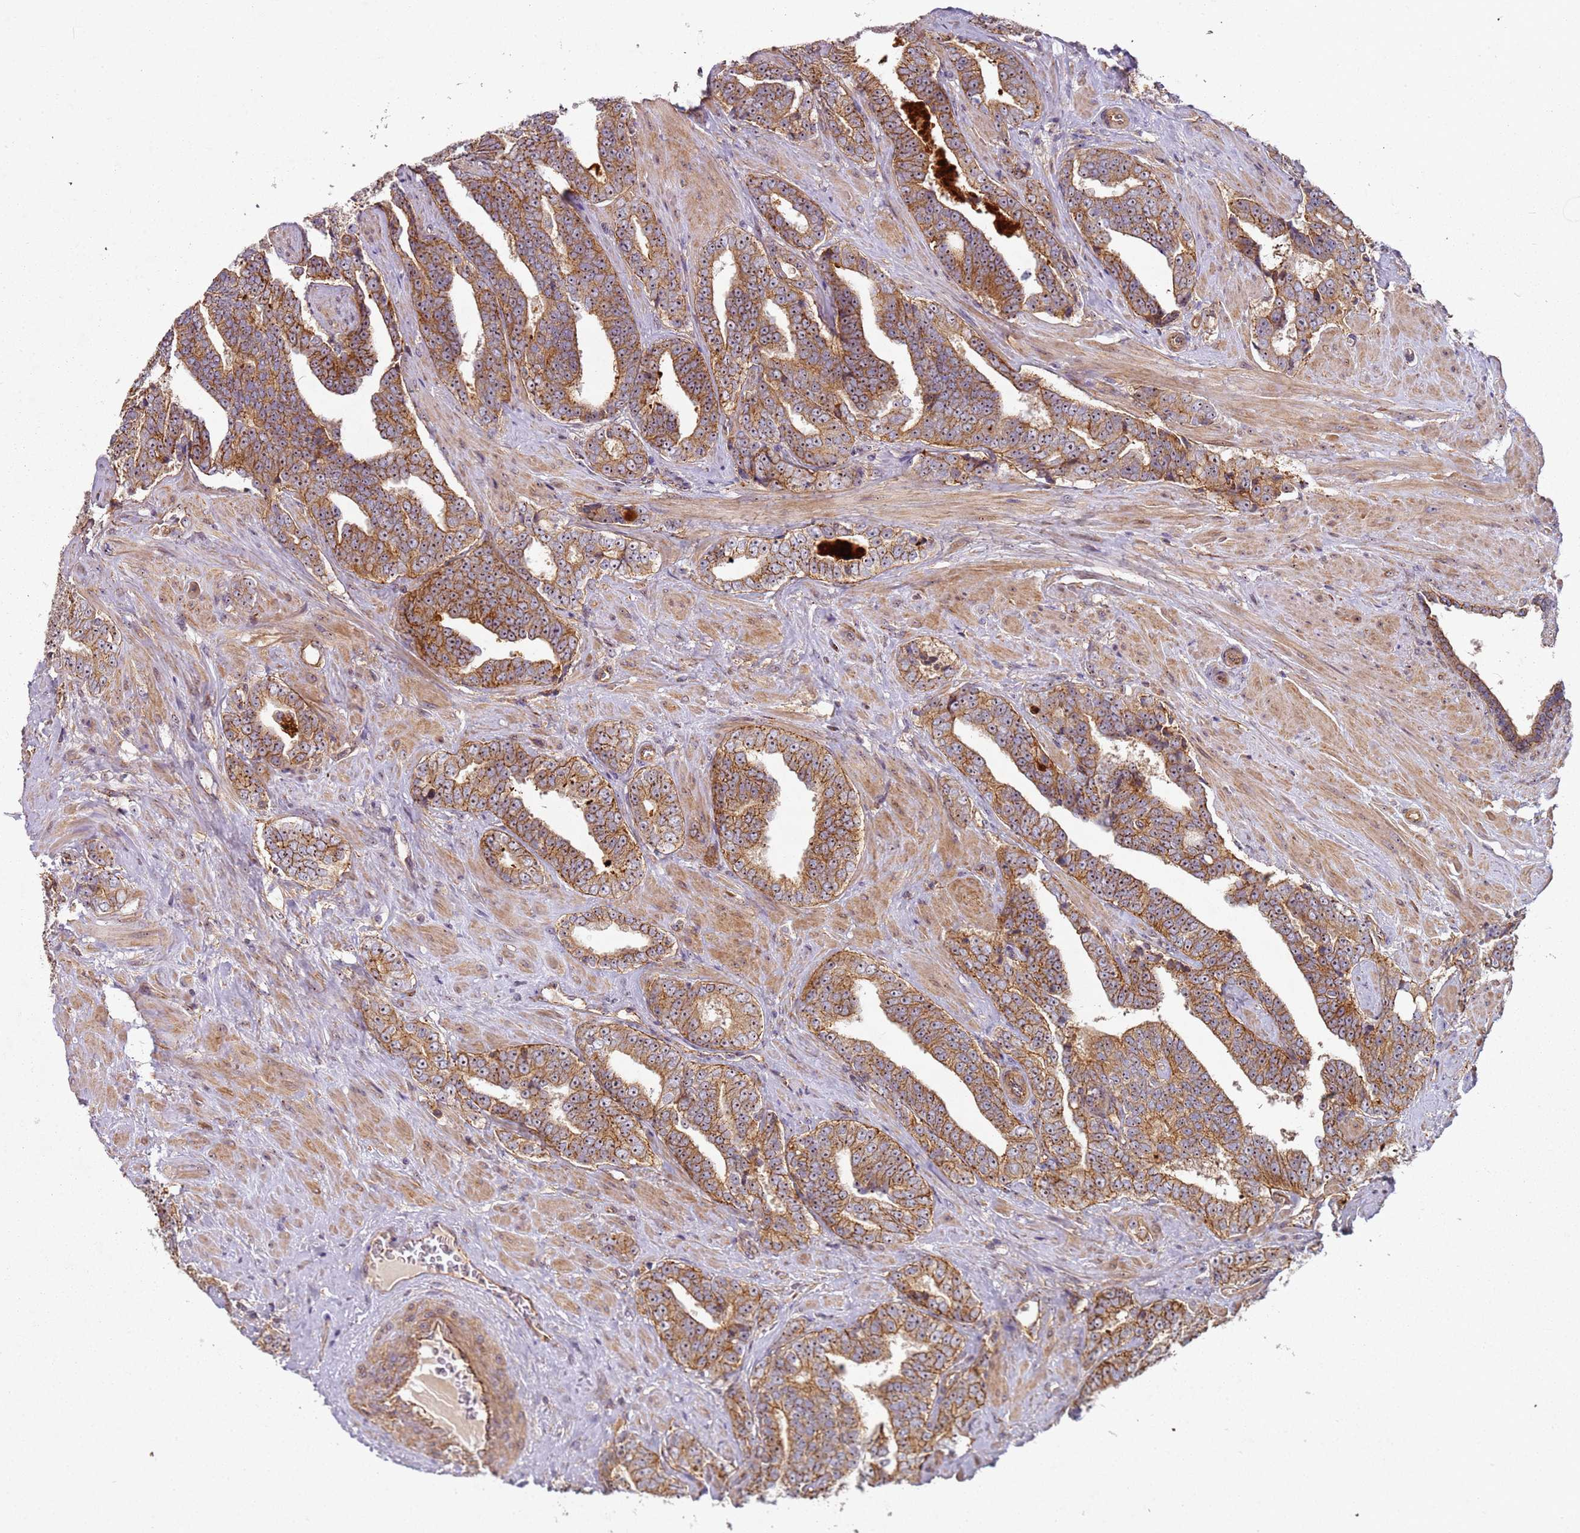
{"staining": {"intensity": "moderate", "quantity": ">75%", "location": "cytoplasmic/membranous"}, "tissue": "prostate cancer", "cell_type": "Tumor cells", "image_type": "cancer", "snomed": [{"axis": "morphology", "description": "Adenocarcinoma, High grade"}, {"axis": "topography", "description": "Prostate"}], "caption": "Immunohistochemistry histopathology image of prostate adenocarcinoma (high-grade) stained for a protein (brown), which reveals medium levels of moderate cytoplasmic/membranous expression in about >75% of tumor cells.", "gene": "C2CD4B", "patient": {"sex": "male", "age": 67}}